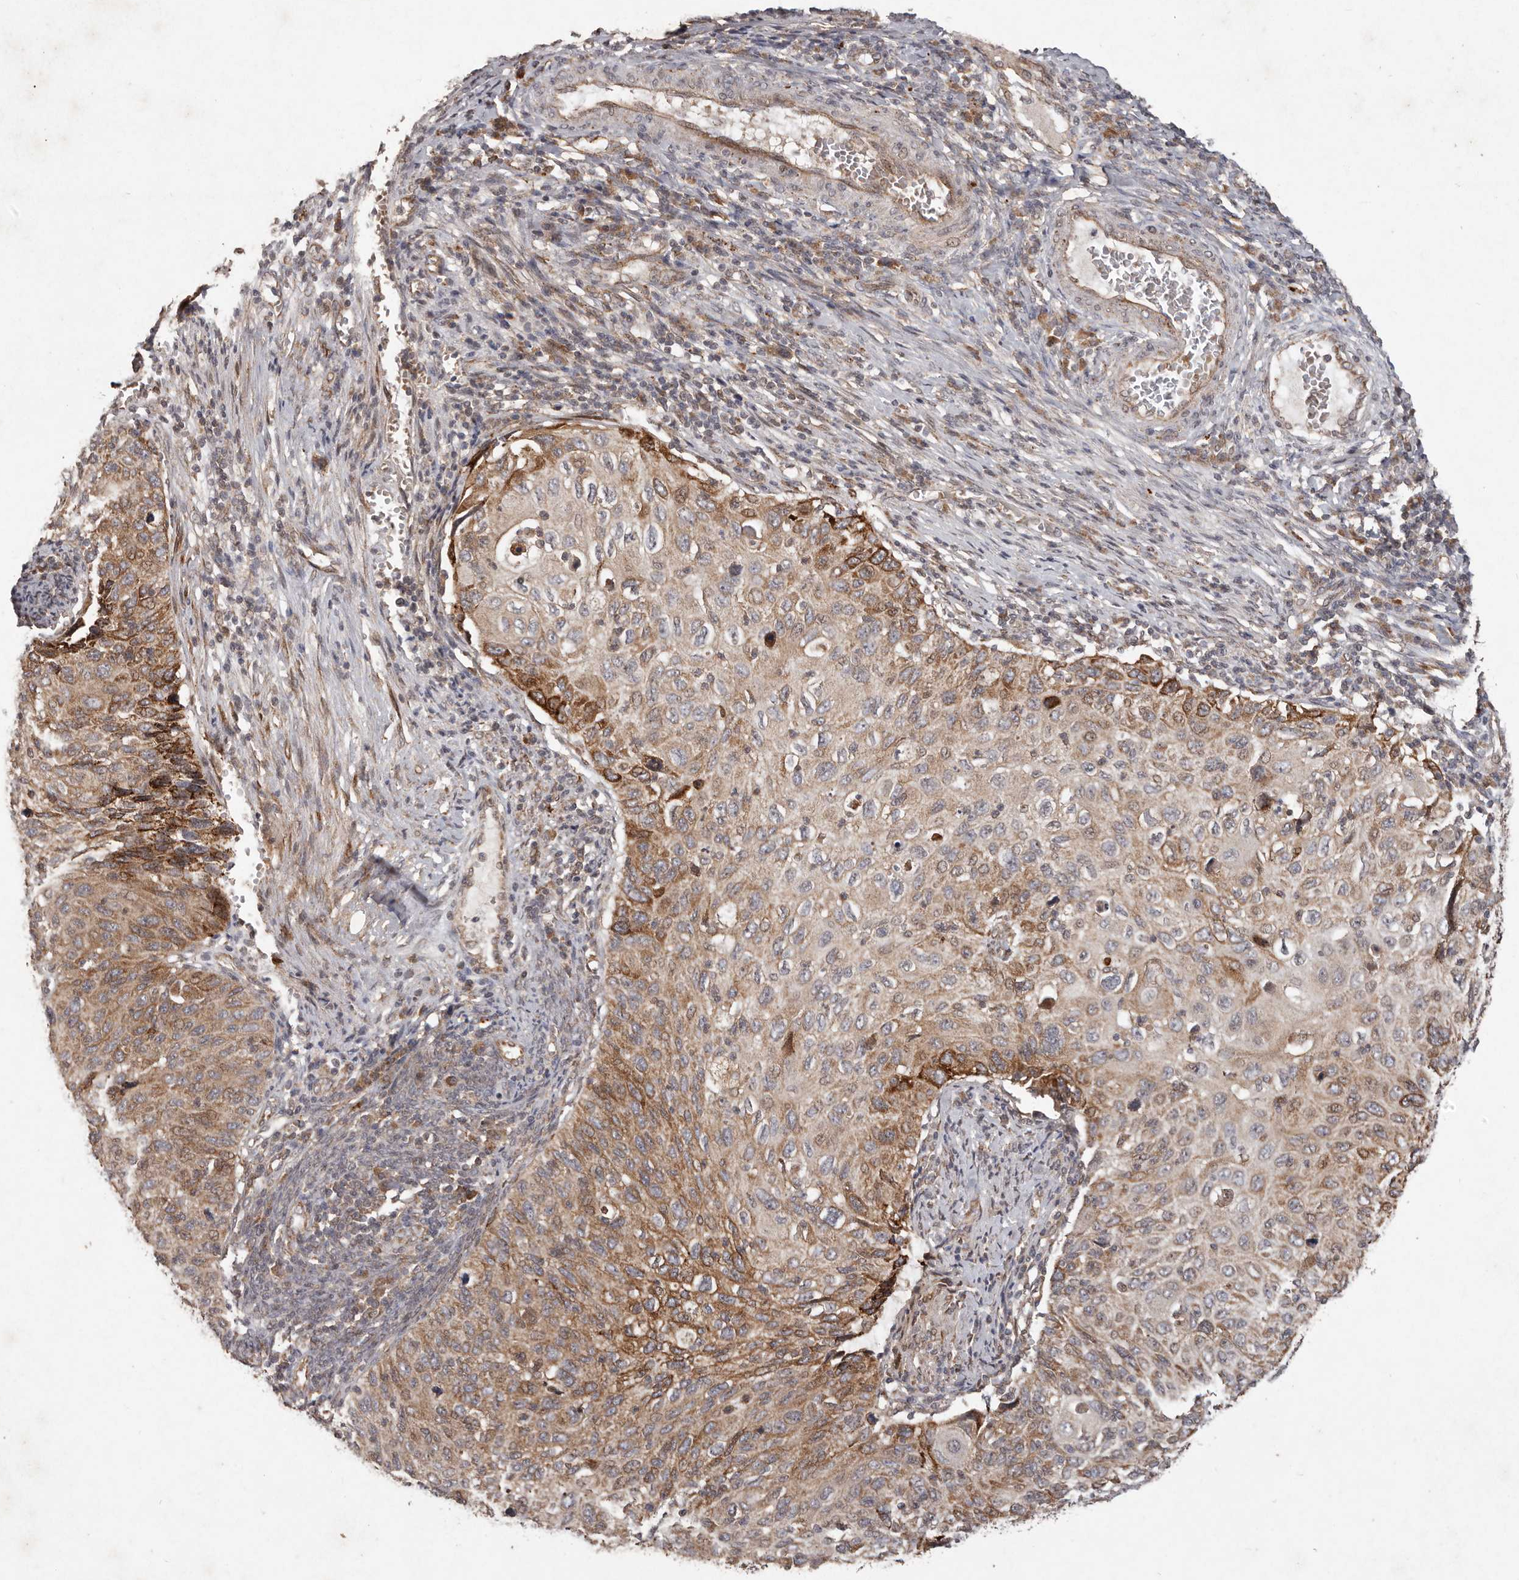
{"staining": {"intensity": "moderate", "quantity": ">75%", "location": "cytoplasmic/membranous"}, "tissue": "cervical cancer", "cell_type": "Tumor cells", "image_type": "cancer", "snomed": [{"axis": "morphology", "description": "Squamous cell carcinoma, NOS"}, {"axis": "topography", "description": "Cervix"}], "caption": "Approximately >75% of tumor cells in cervical squamous cell carcinoma demonstrate moderate cytoplasmic/membranous protein positivity as visualized by brown immunohistochemical staining.", "gene": "PLOD2", "patient": {"sex": "female", "age": 70}}